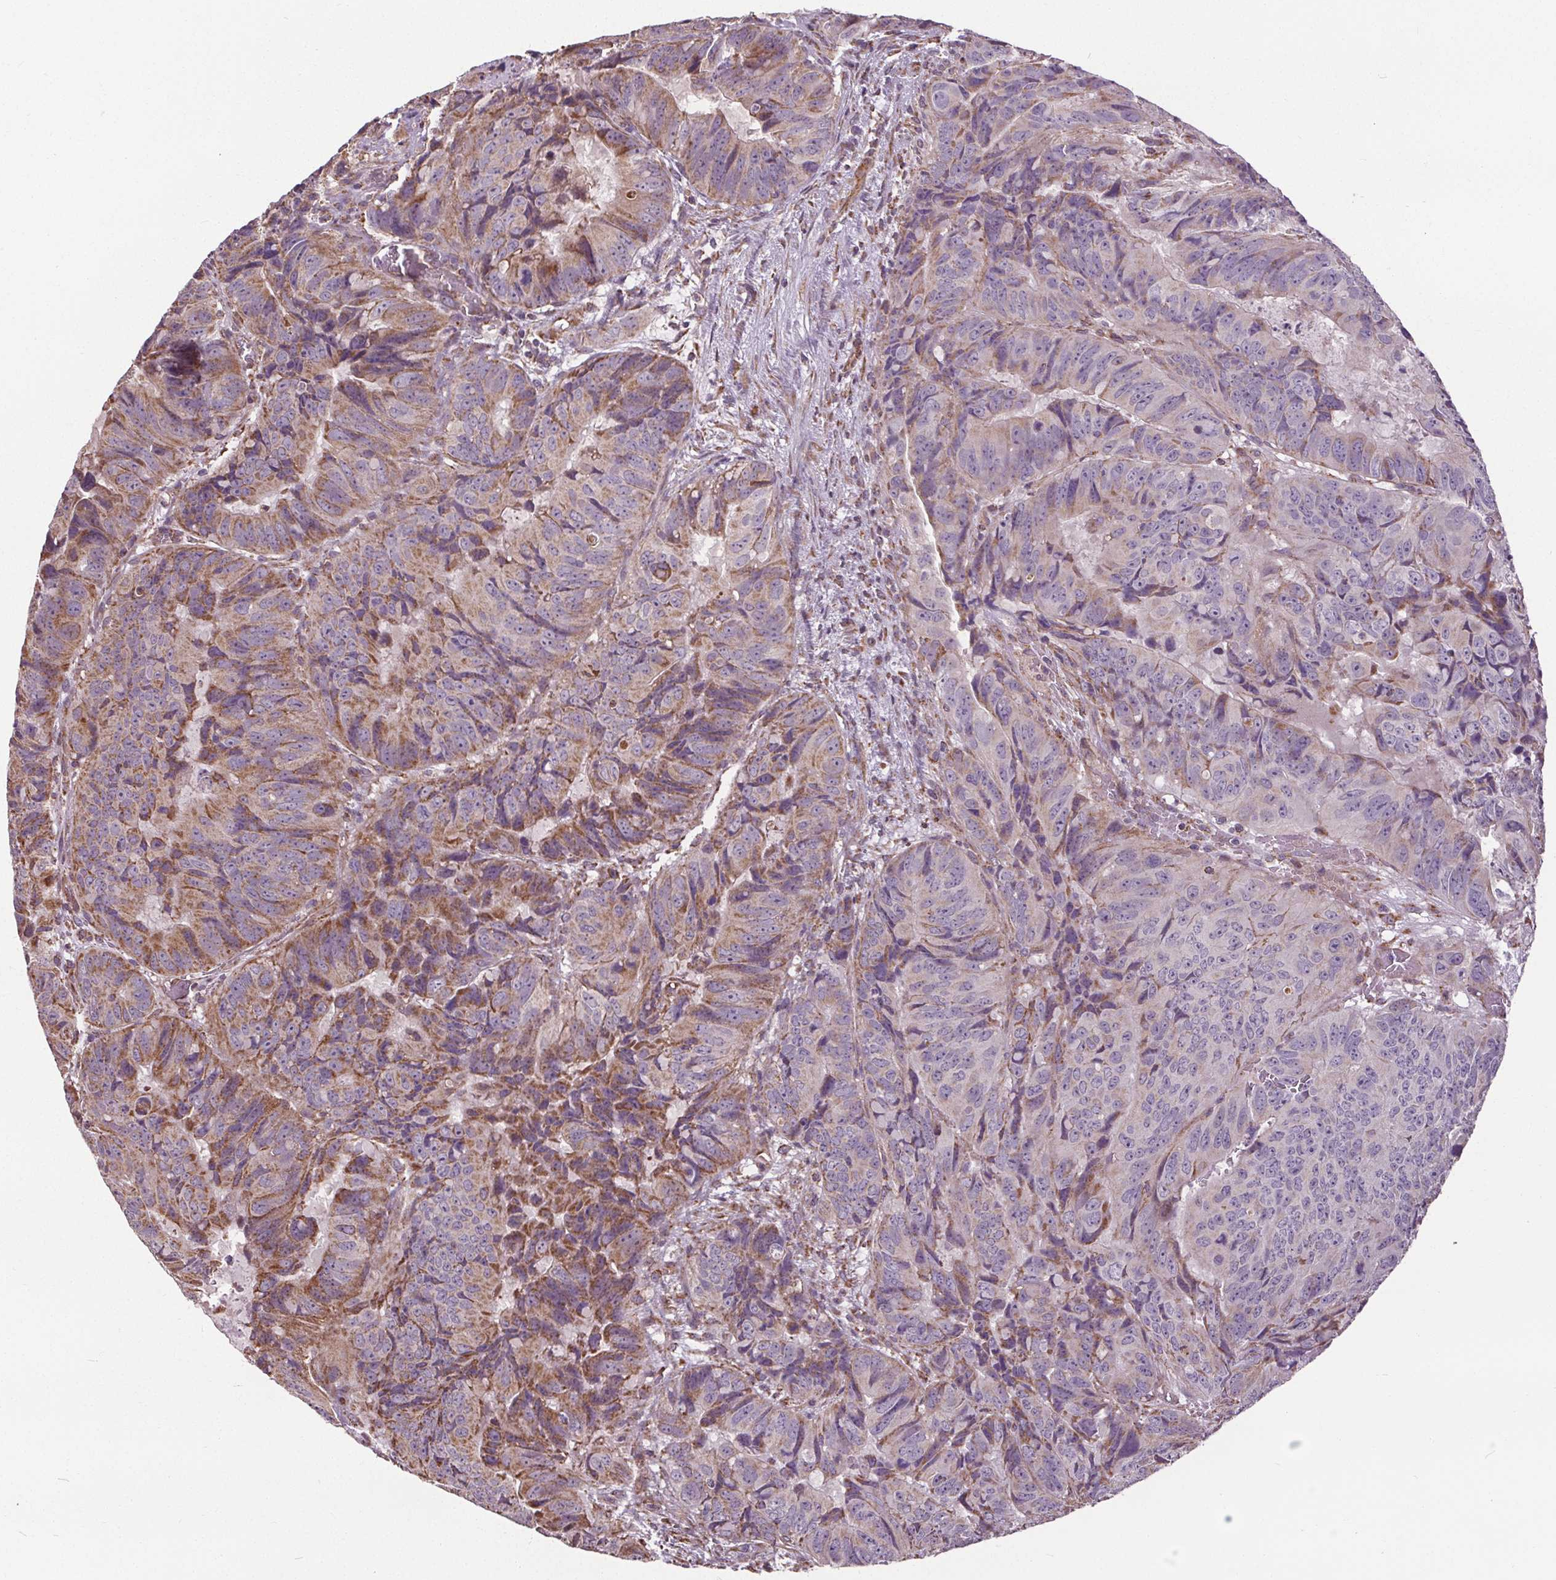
{"staining": {"intensity": "moderate", "quantity": "25%-75%", "location": "cytoplasmic/membranous"}, "tissue": "colorectal cancer", "cell_type": "Tumor cells", "image_type": "cancer", "snomed": [{"axis": "morphology", "description": "Adenocarcinoma, NOS"}, {"axis": "topography", "description": "Colon"}], "caption": "Protein expression analysis of colorectal adenocarcinoma shows moderate cytoplasmic/membranous expression in about 25%-75% of tumor cells.", "gene": "ZNF548", "patient": {"sex": "male", "age": 79}}